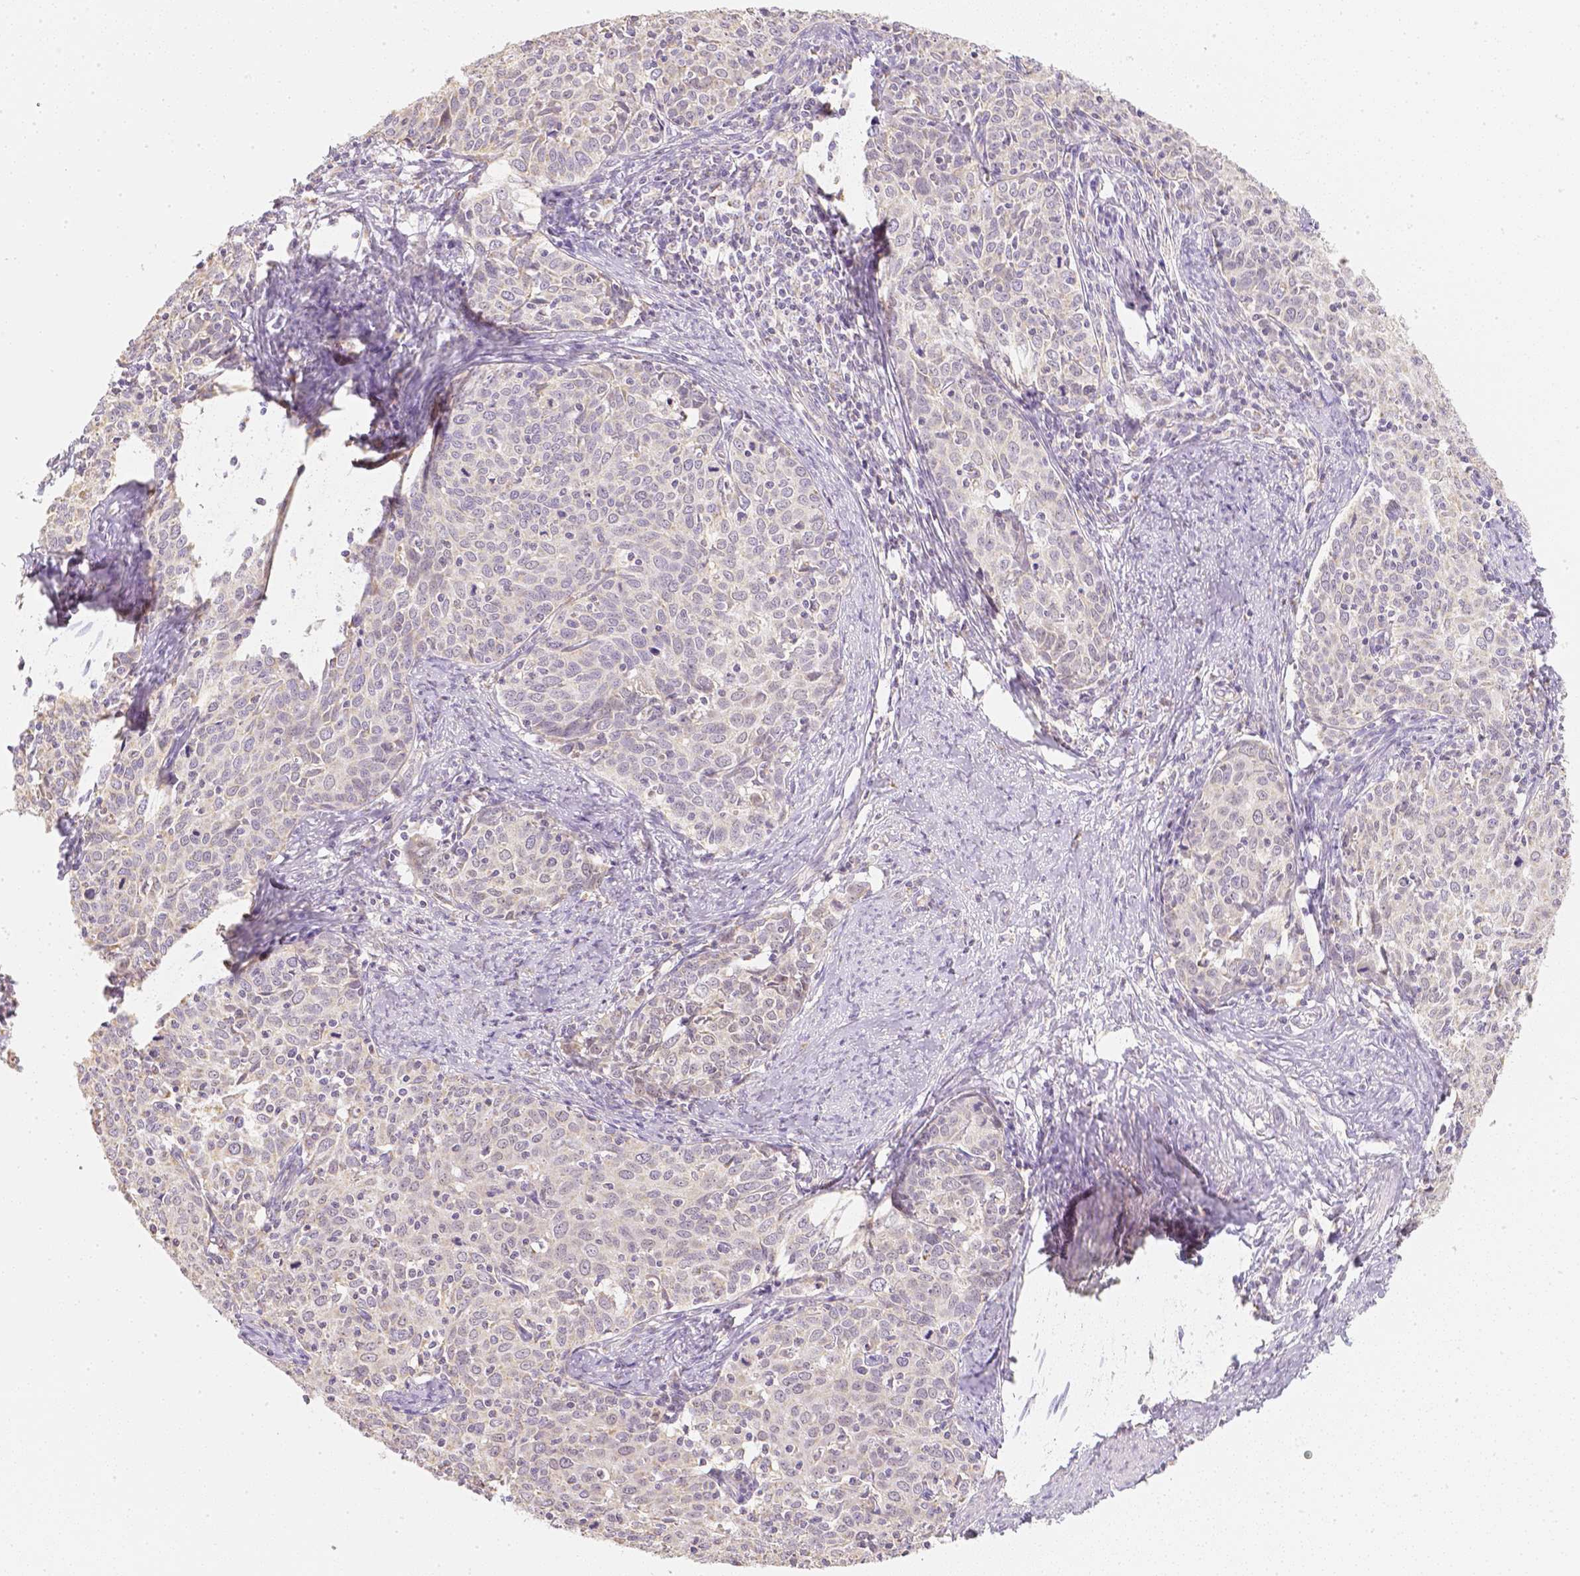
{"staining": {"intensity": "negative", "quantity": "none", "location": "none"}, "tissue": "cervical cancer", "cell_type": "Tumor cells", "image_type": "cancer", "snomed": [{"axis": "morphology", "description": "Squamous cell carcinoma, NOS"}, {"axis": "topography", "description": "Cervix"}], "caption": "Tumor cells are negative for brown protein staining in cervical cancer (squamous cell carcinoma).", "gene": "NVL", "patient": {"sex": "female", "age": 62}}